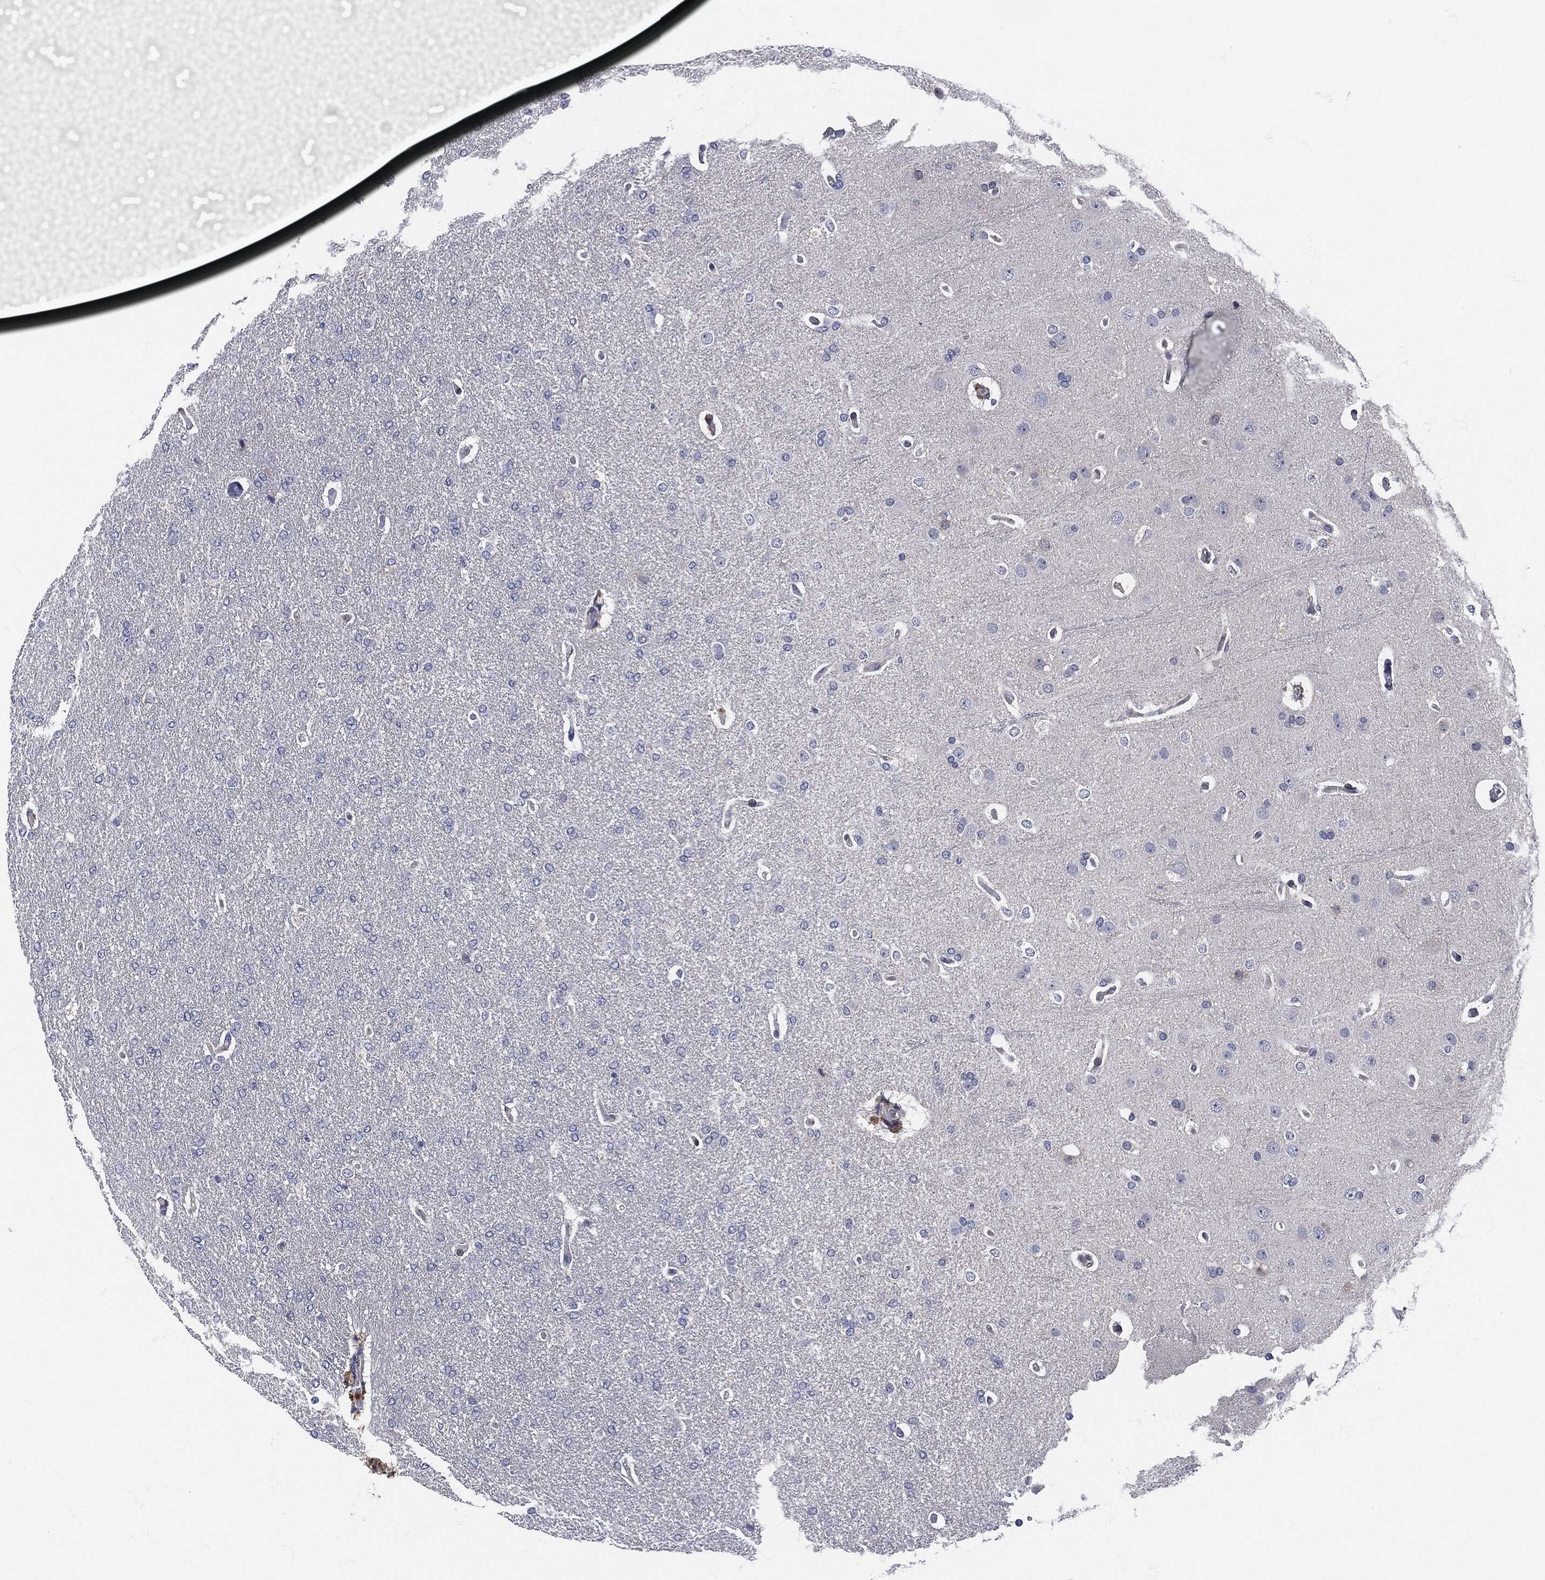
{"staining": {"intensity": "negative", "quantity": "none", "location": "none"}, "tissue": "glioma", "cell_type": "Tumor cells", "image_type": "cancer", "snomed": [{"axis": "morphology", "description": "Glioma, malignant, Low grade"}, {"axis": "topography", "description": "Brain"}], "caption": "This is an immunohistochemistry (IHC) image of glioma. There is no expression in tumor cells.", "gene": "MPO", "patient": {"sex": "male", "age": 41}}